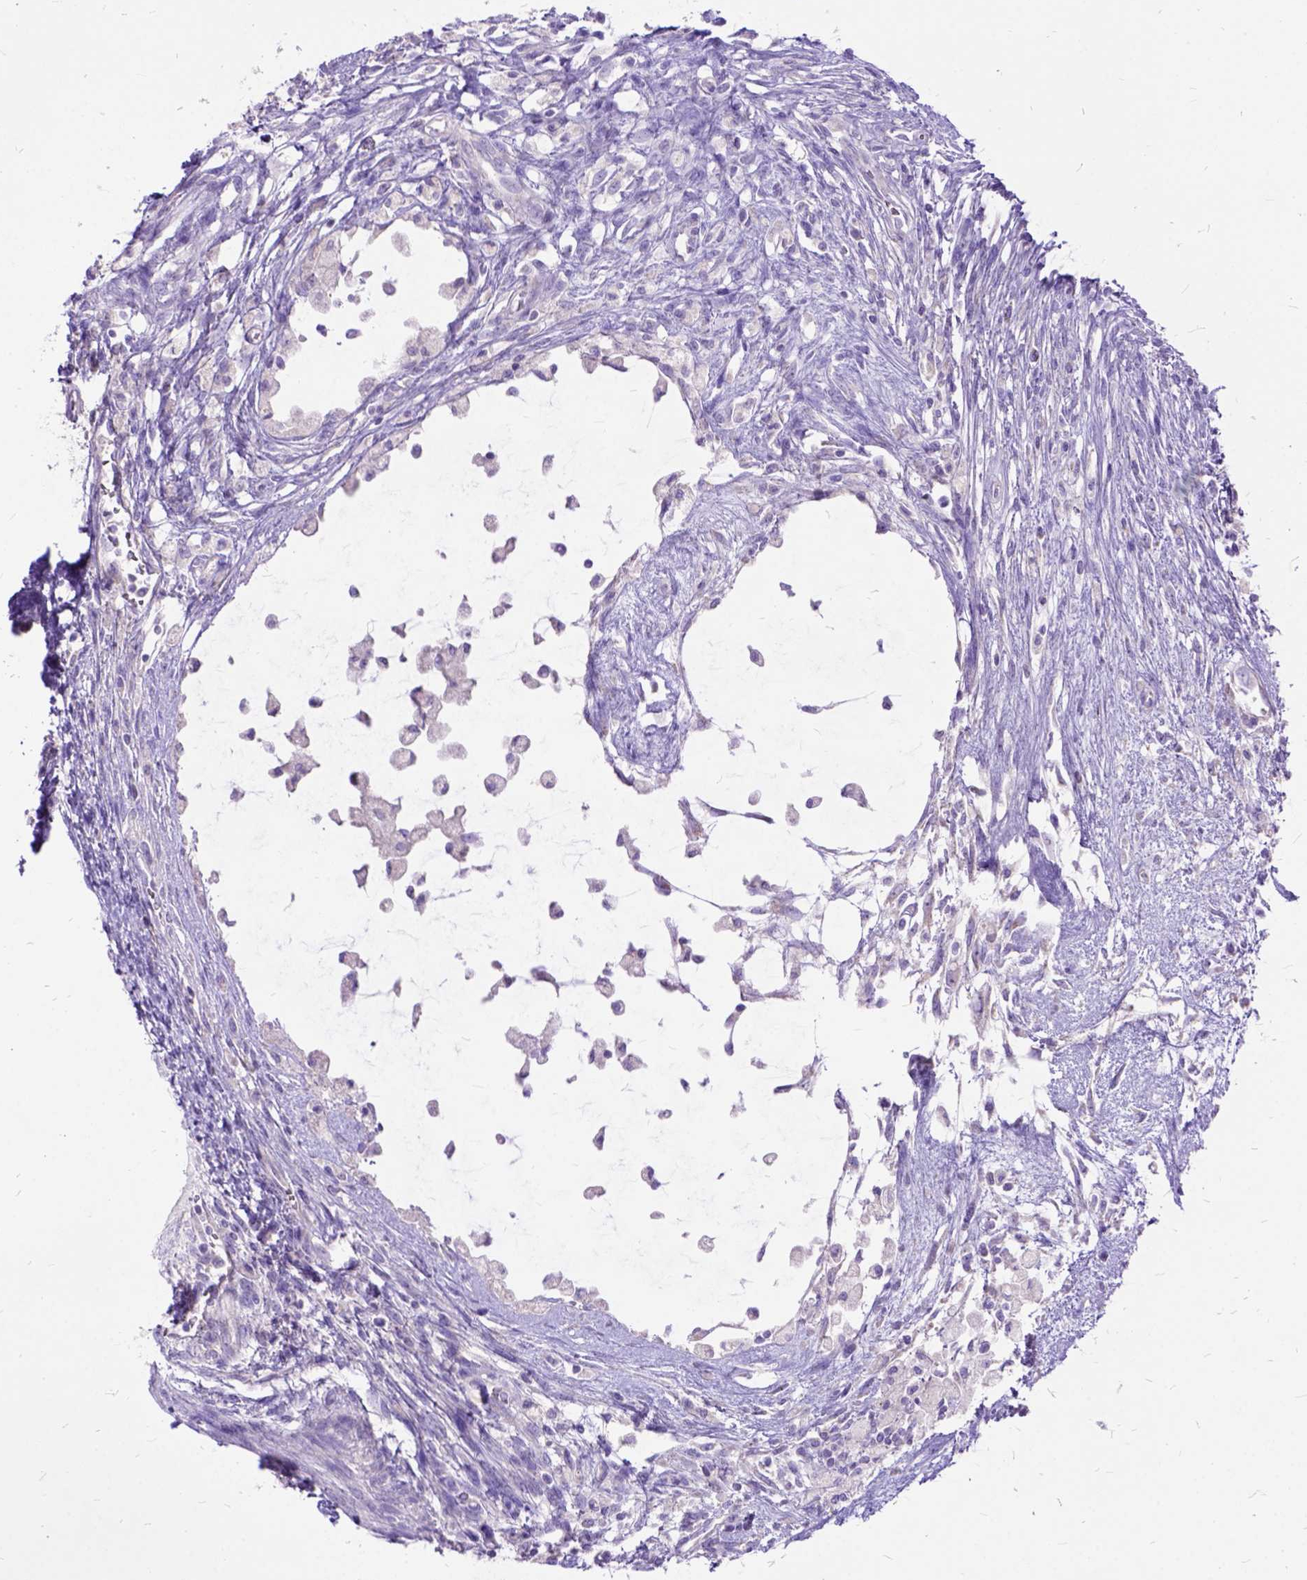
{"staining": {"intensity": "negative", "quantity": "none", "location": "none"}, "tissue": "testis cancer", "cell_type": "Tumor cells", "image_type": "cancer", "snomed": [{"axis": "morphology", "description": "Carcinoma, Embryonal, NOS"}, {"axis": "topography", "description": "Testis"}], "caption": "Immunohistochemical staining of human testis cancer shows no significant positivity in tumor cells.", "gene": "CTAG2", "patient": {"sex": "male", "age": 37}}